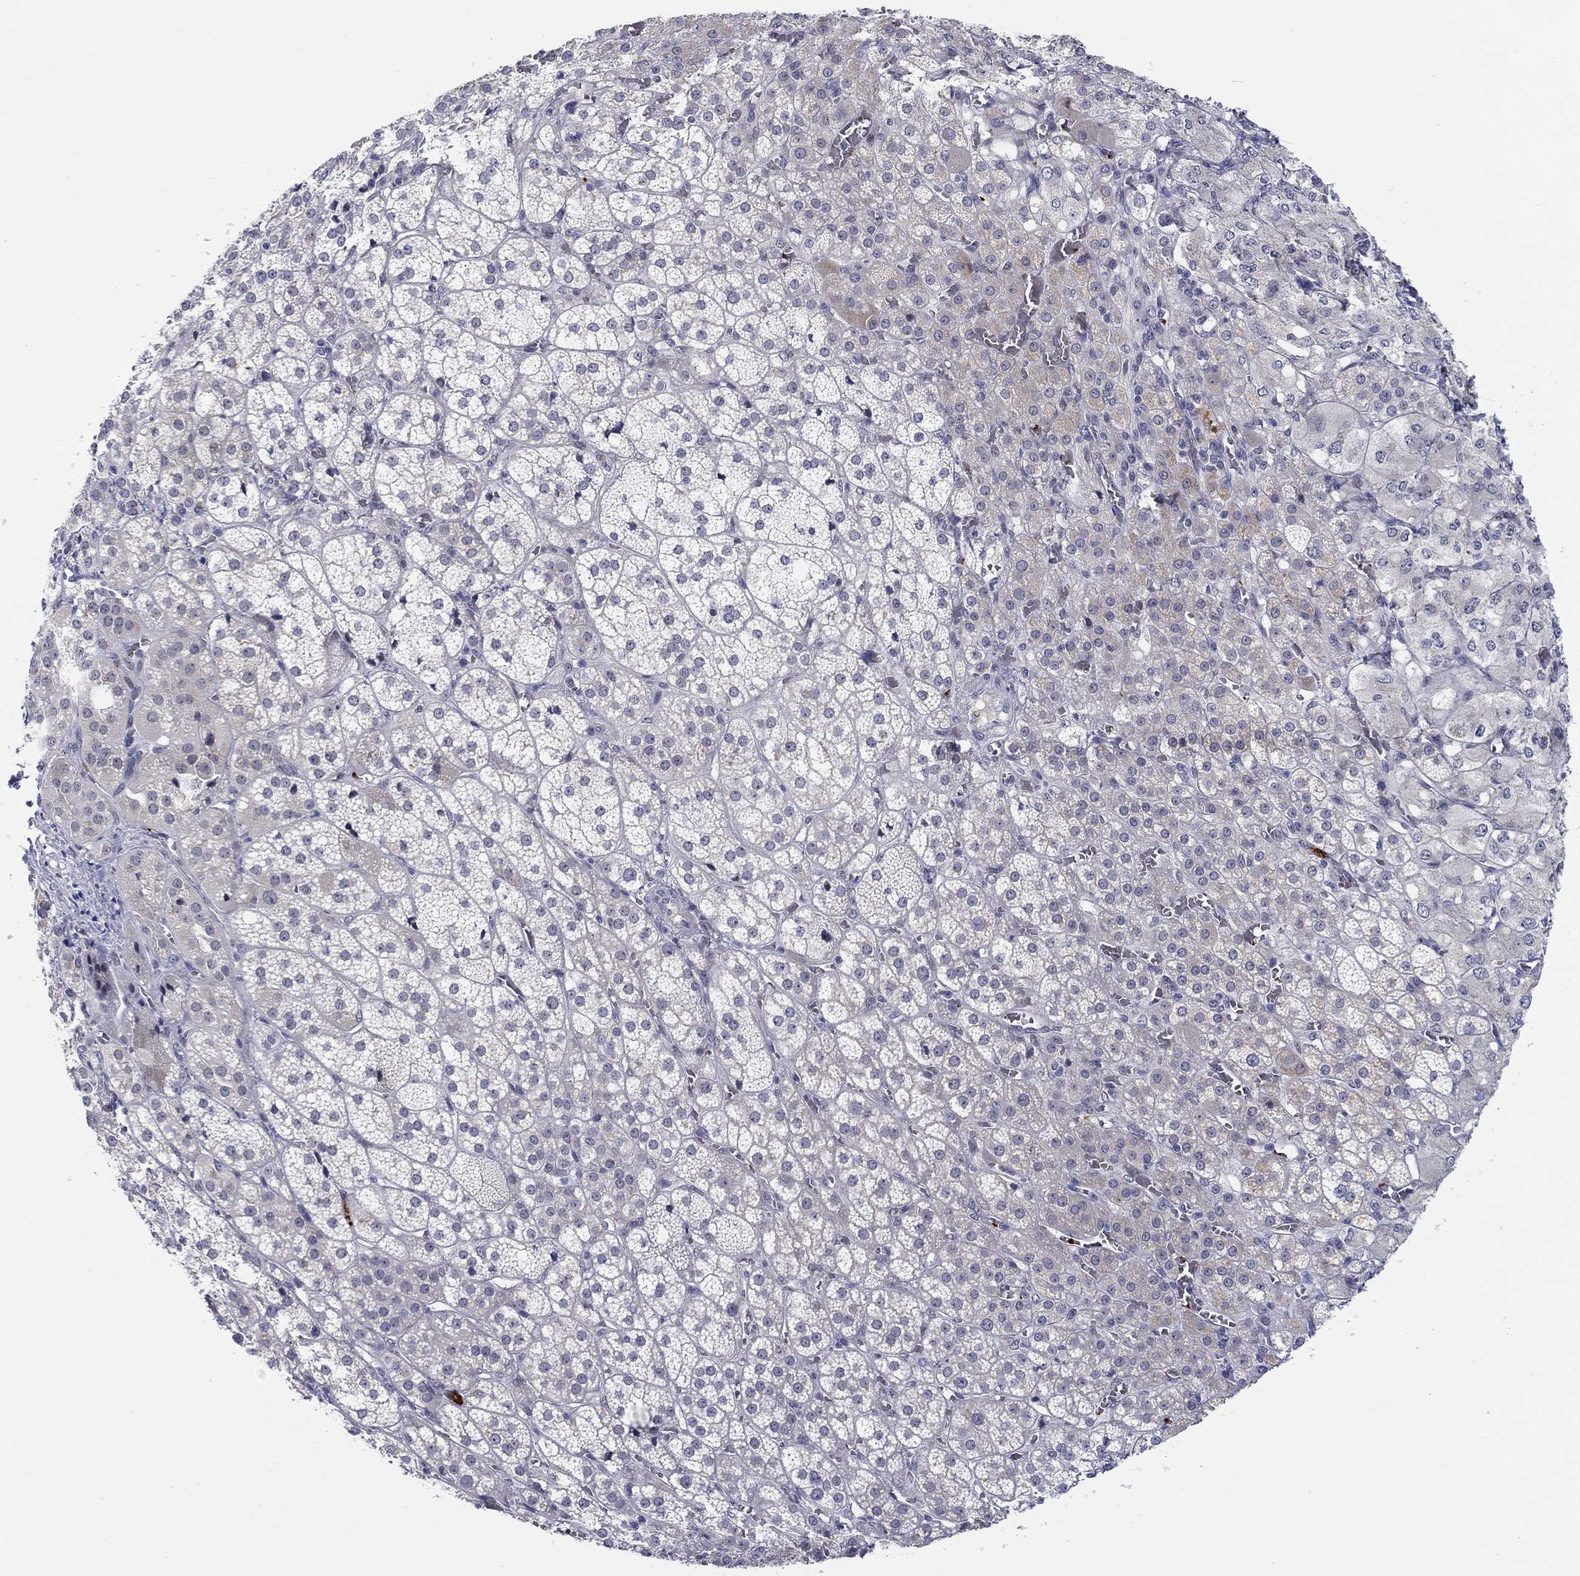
{"staining": {"intensity": "weak", "quantity": "<25%", "location": "cytoplasmic/membranous"}, "tissue": "adrenal gland", "cell_type": "Glandular cells", "image_type": "normal", "snomed": [{"axis": "morphology", "description": "Normal tissue, NOS"}, {"axis": "topography", "description": "Adrenal gland"}], "caption": "This is an immunohistochemistry (IHC) image of benign adrenal gland. There is no expression in glandular cells.", "gene": "ALOX12", "patient": {"sex": "female", "age": 60}}